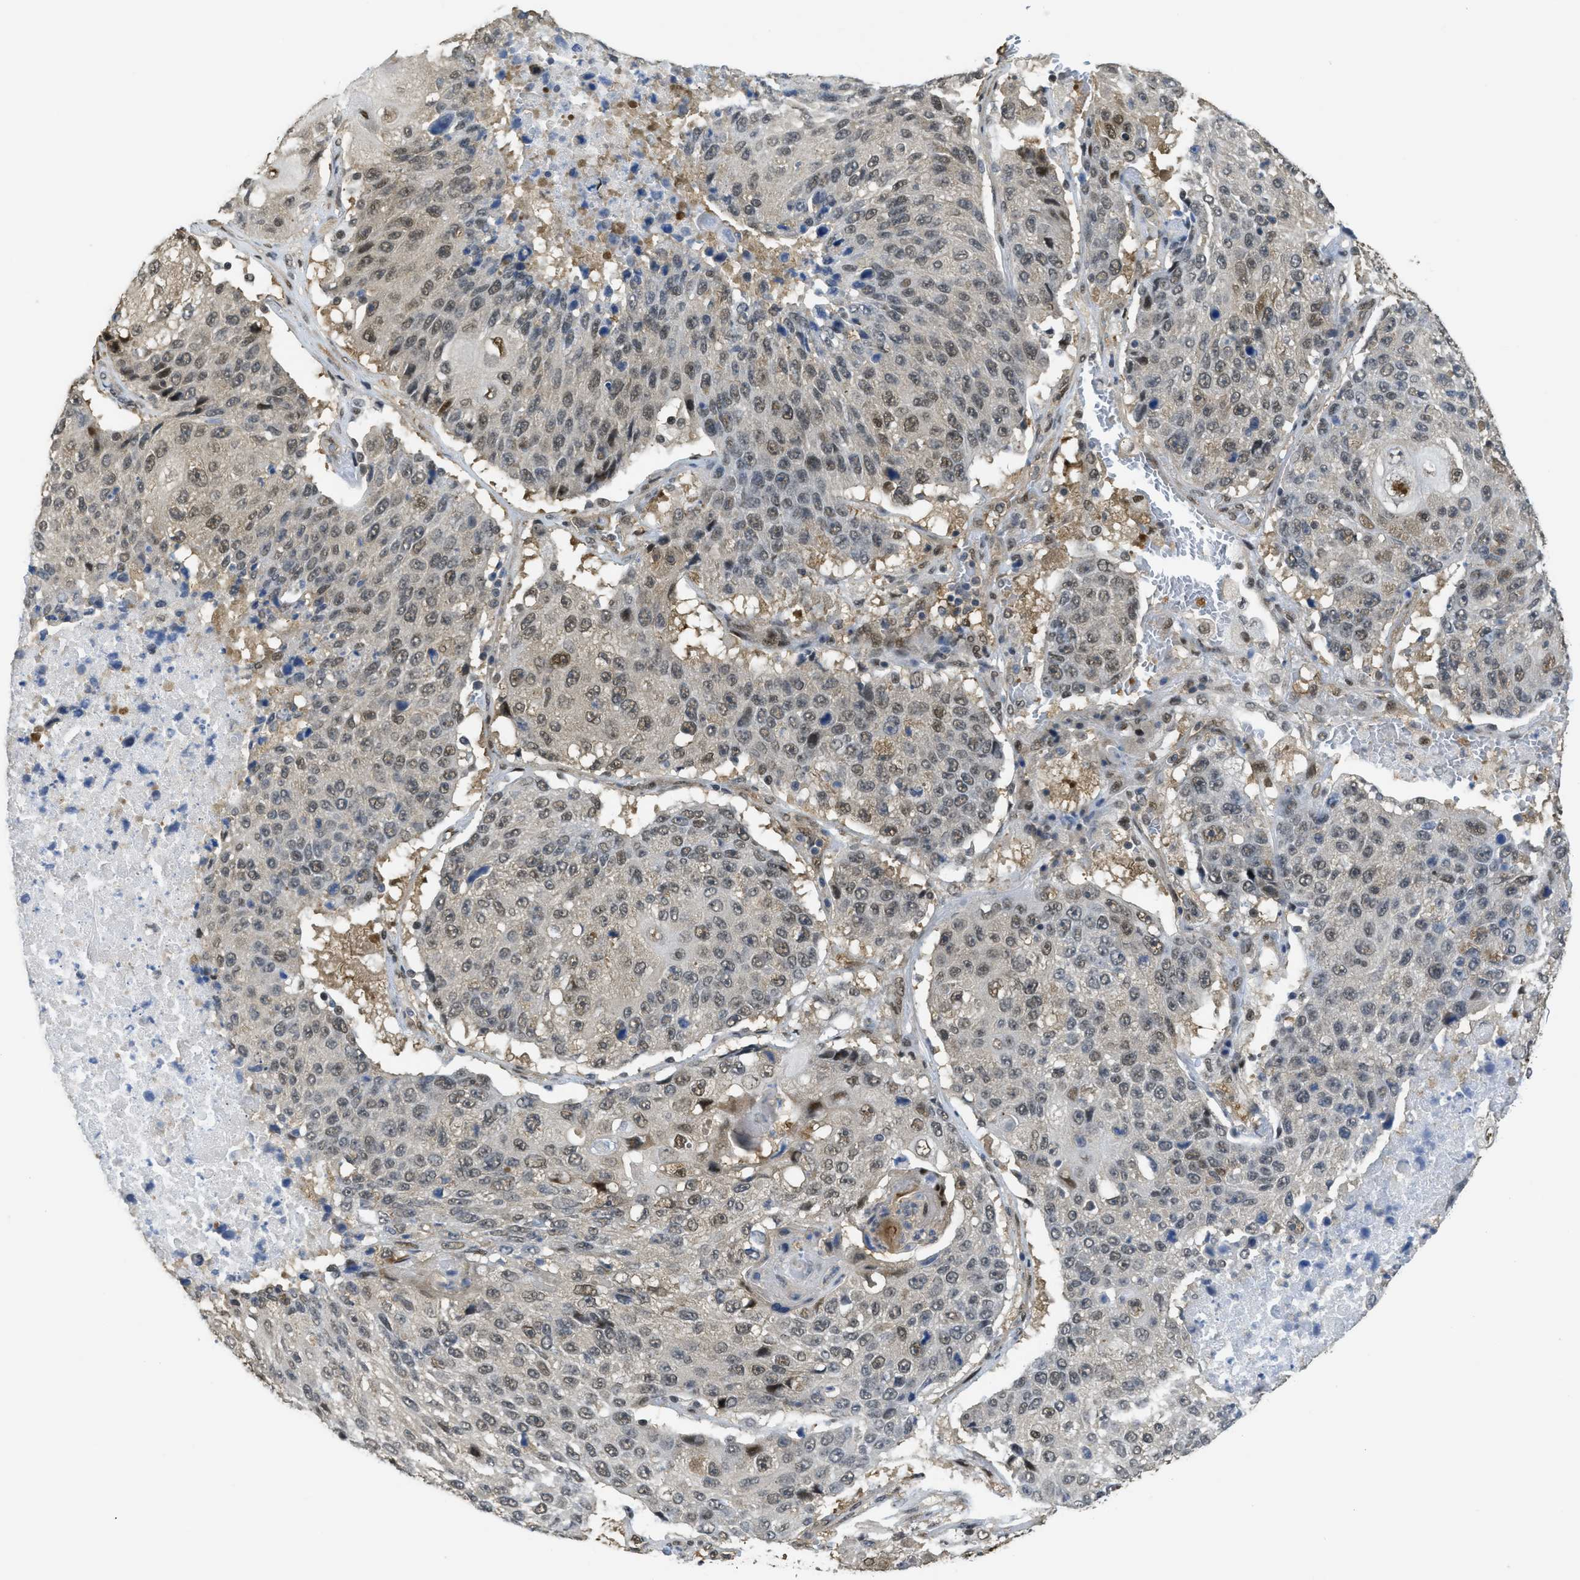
{"staining": {"intensity": "moderate", "quantity": ">75%", "location": "nuclear"}, "tissue": "lung cancer", "cell_type": "Tumor cells", "image_type": "cancer", "snomed": [{"axis": "morphology", "description": "Squamous cell carcinoma, NOS"}, {"axis": "topography", "description": "Lung"}], "caption": "Squamous cell carcinoma (lung) was stained to show a protein in brown. There is medium levels of moderate nuclear expression in approximately >75% of tumor cells.", "gene": "PSMC5", "patient": {"sex": "male", "age": 61}}